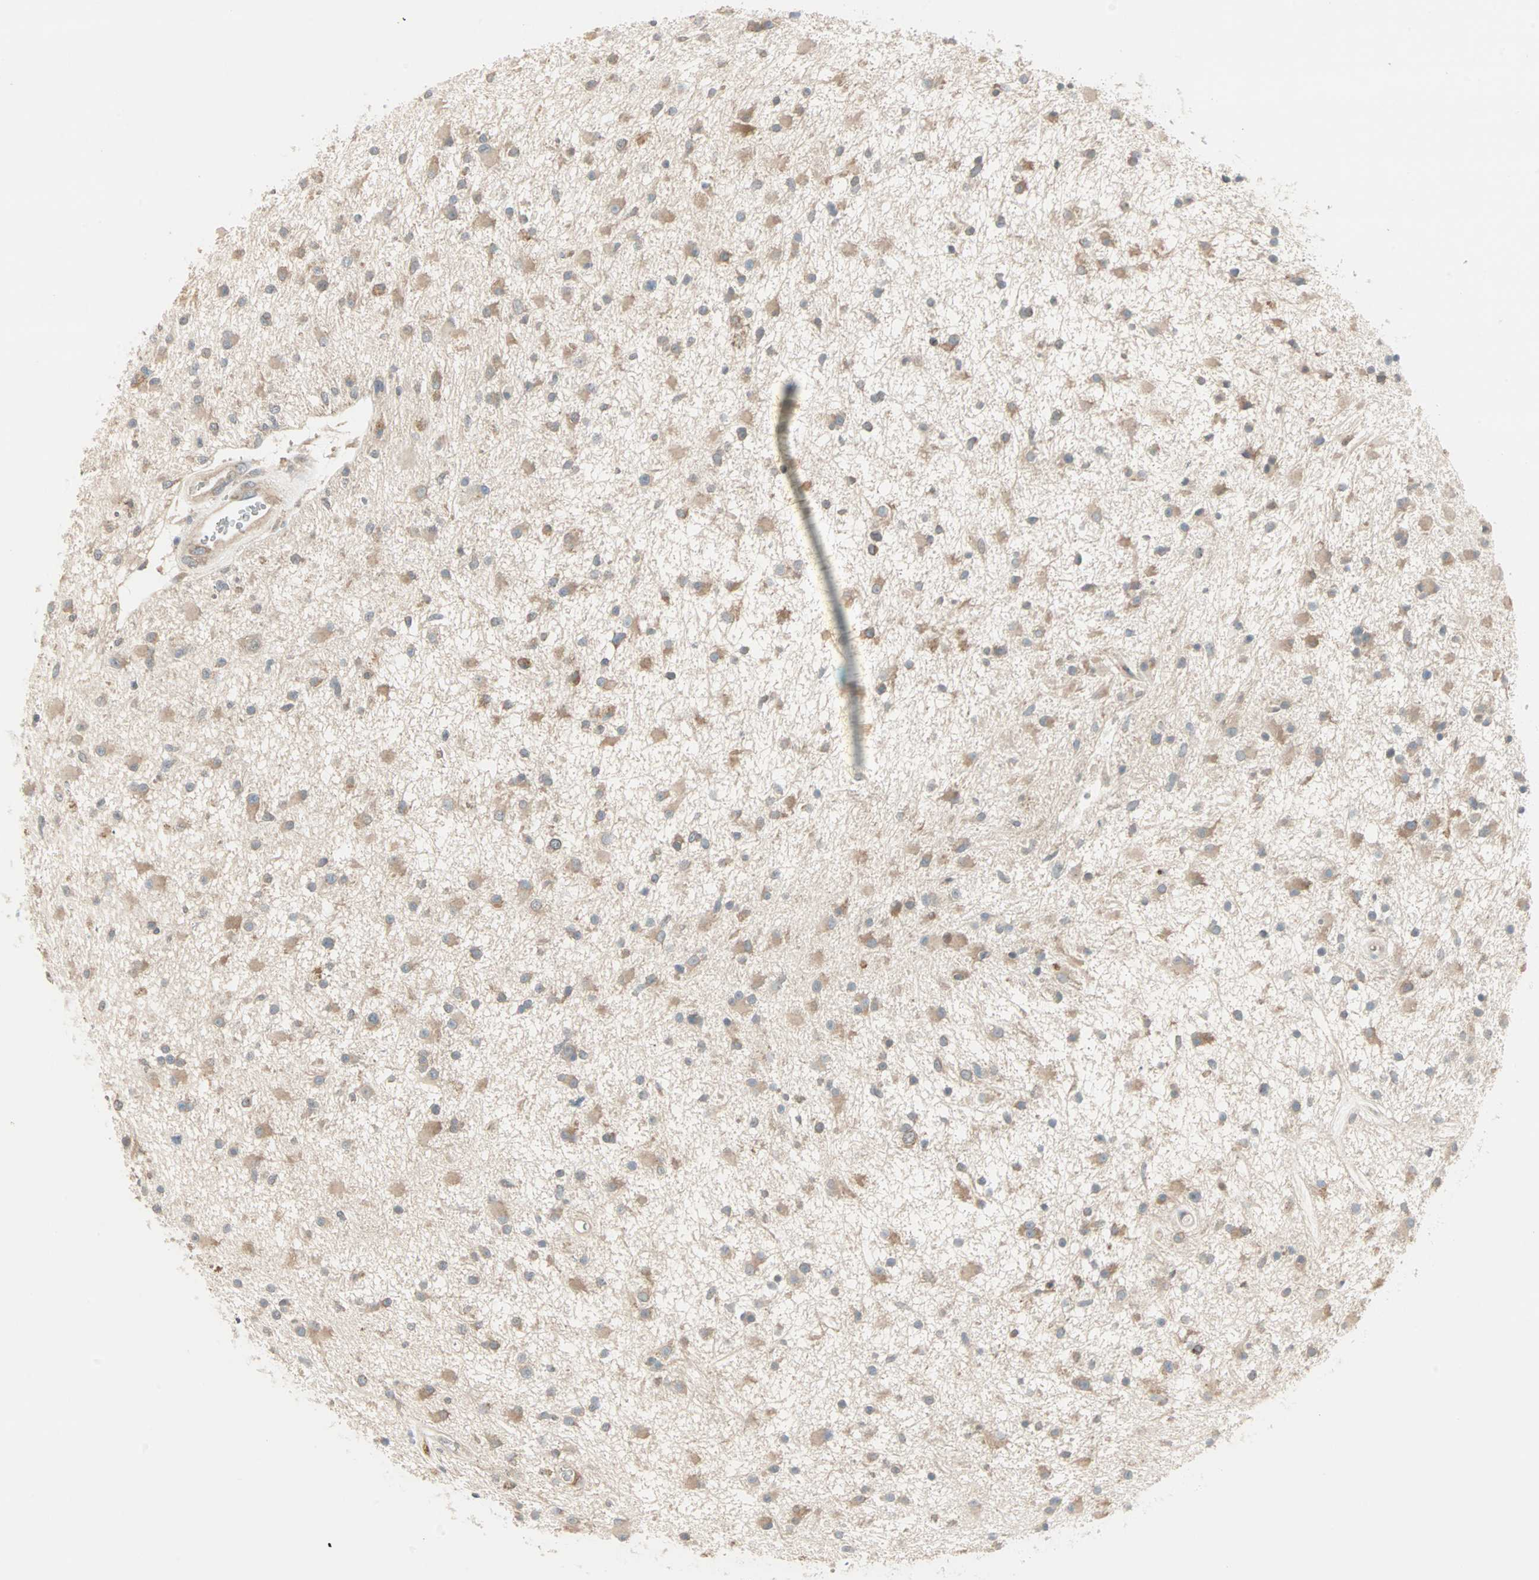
{"staining": {"intensity": "moderate", "quantity": ">75%", "location": "cytoplasmic/membranous"}, "tissue": "glioma", "cell_type": "Tumor cells", "image_type": "cancer", "snomed": [{"axis": "morphology", "description": "Glioma, malignant, High grade"}, {"axis": "topography", "description": "Brain"}], "caption": "A high-resolution histopathology image shows immunohistochemistry staining of high-grade glioma (malignant), which shows moderate cytoplasmic/membranous expression in about >75% of tumor cells. (DAB (3,3'-diaminobenzidine) IHC, brown staining for protein, blue staining for nuclei).", "gene": "ZFP36", "patient": {"sex": "male", "age": 33}}